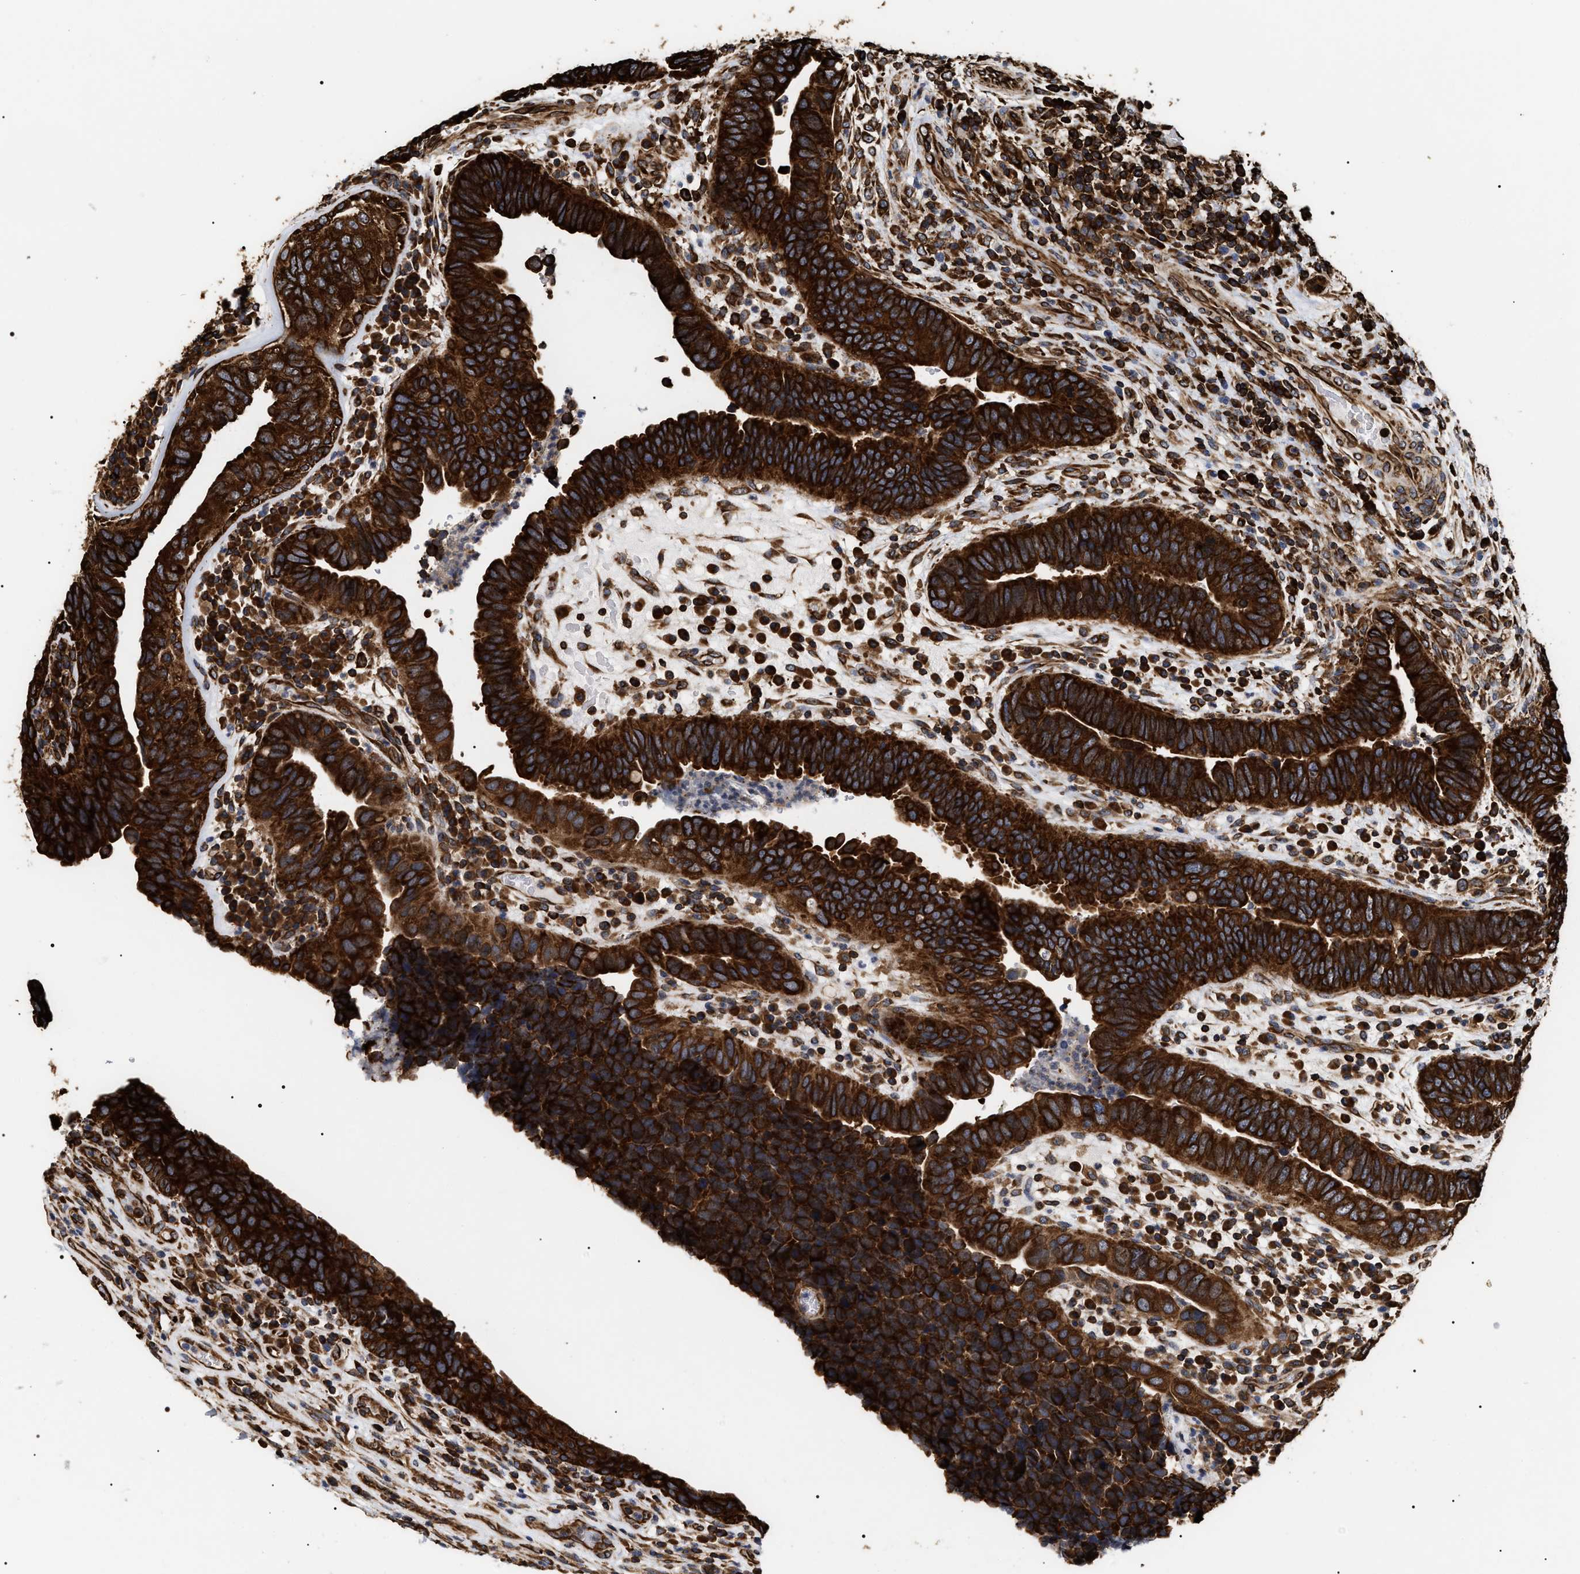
{"staining": {"intensity": "strong", "quantity": ">75%", "location": "cytoplasmic/membranous"}, "tissue": "urothelial cancer", "cell_type": "Tumor cells", "image_type": "cancer", "snomed": [{"axis": "morphology", "description": "Urothelial carcinoma, High grade"}, {"axis": "topography", "description": "Urinary bladder"}], "caption": "Immunohistochemical staining of human high-grade urothelial carcinoma exhibits high levels of strong cytoplasmic/membranous positivity in about >75% of tumor cells.", "gene": "SERBP1", "patient": {"sex": "female", "age": 82}}